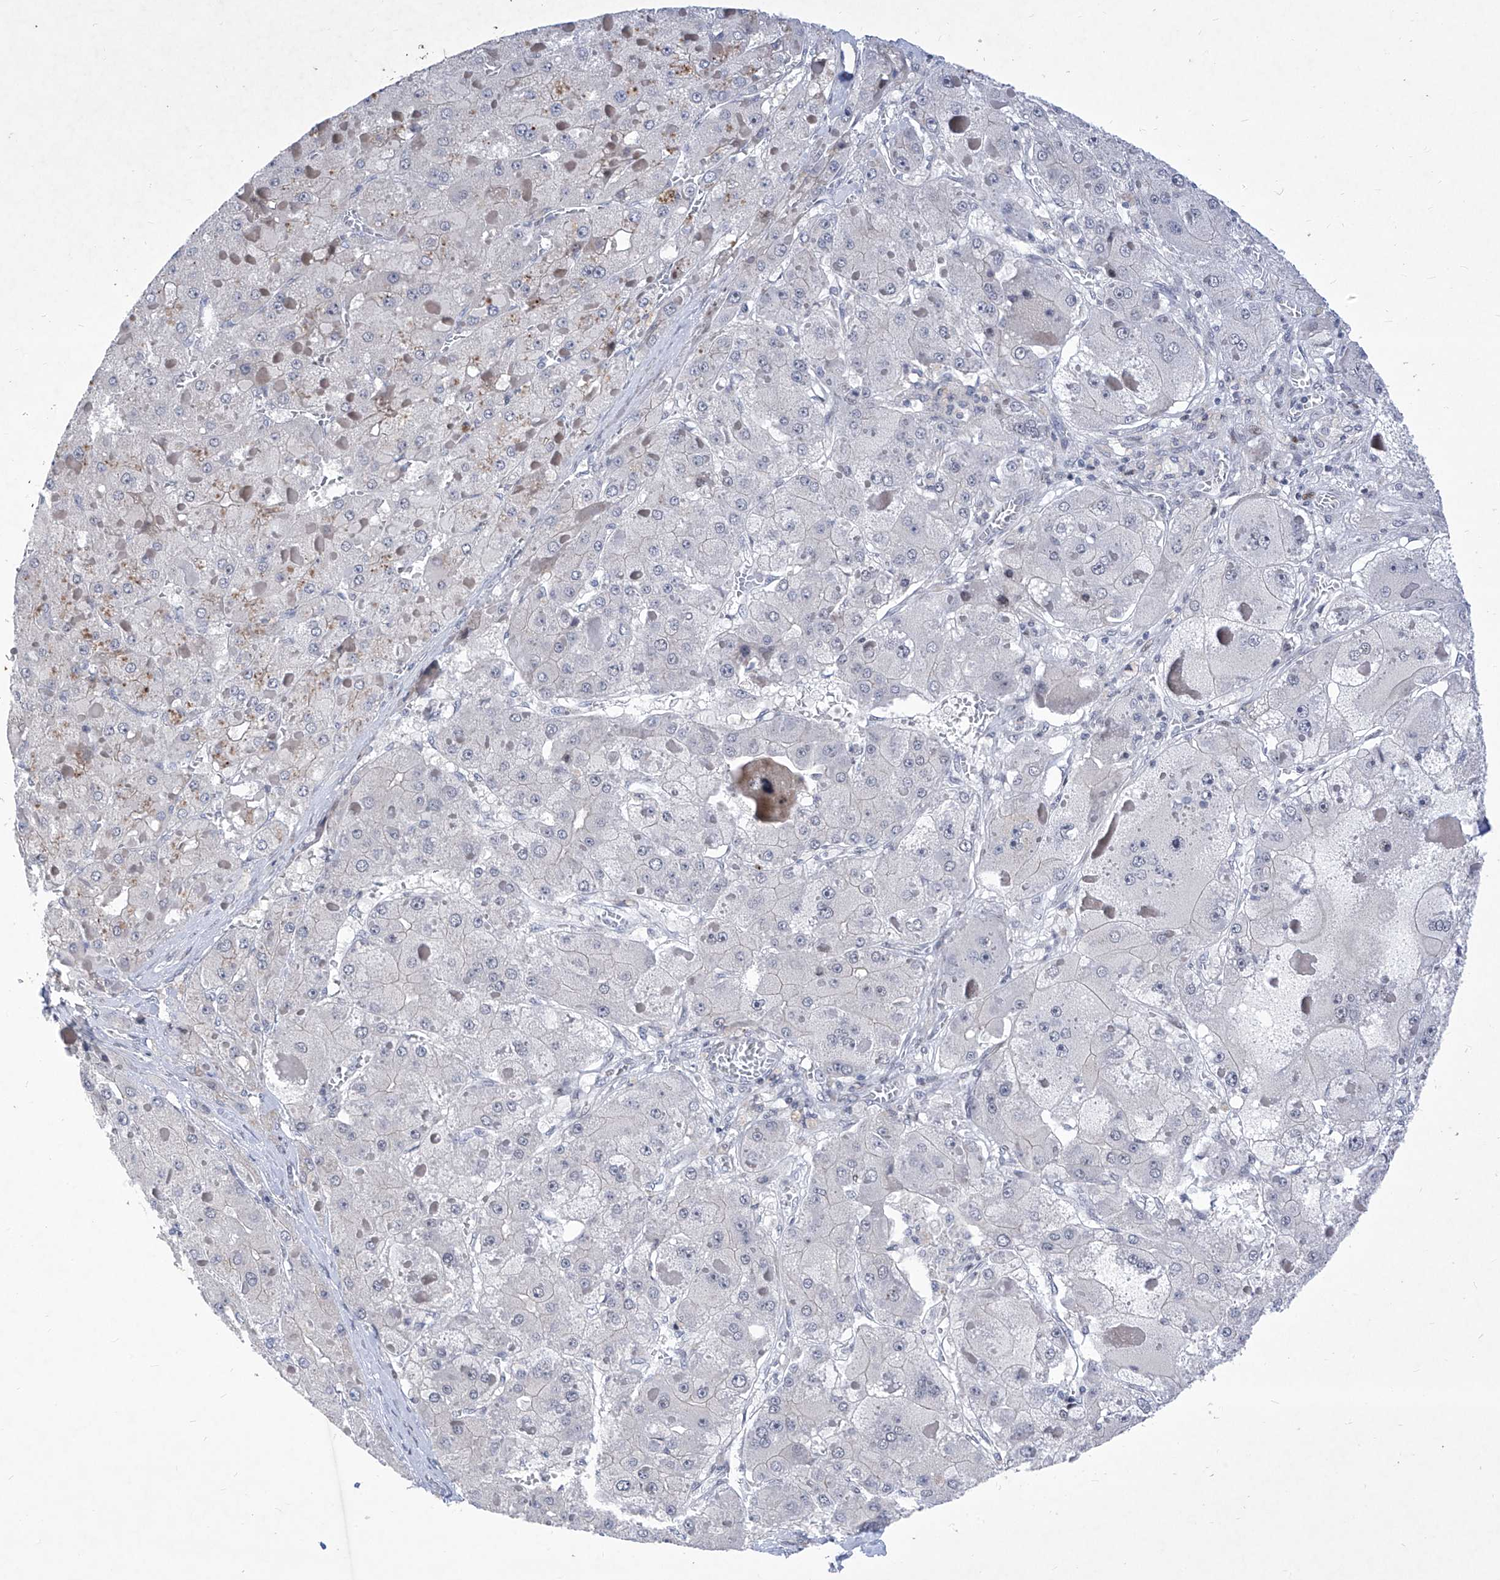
{"staining": {"intensity": "negative", "quantity": "none", "location": "none"}, "tissue": "liver cancer", "cell_type": "Tumor cells", "image_type": "cancer", "snomed": [{"axis": "morphology", "description": "Carcinoma, Hepatocellular, NOS"}, {"axis": "topography", "description": "Liver"}], "caption": "A high-resolution micrograph shows IHC staining of liver hepatocellular carcinoma, which shows no significant expression in tumor cells.", "gene": "NUFIP1", "patient": {"sex": "female", "age": 73}}